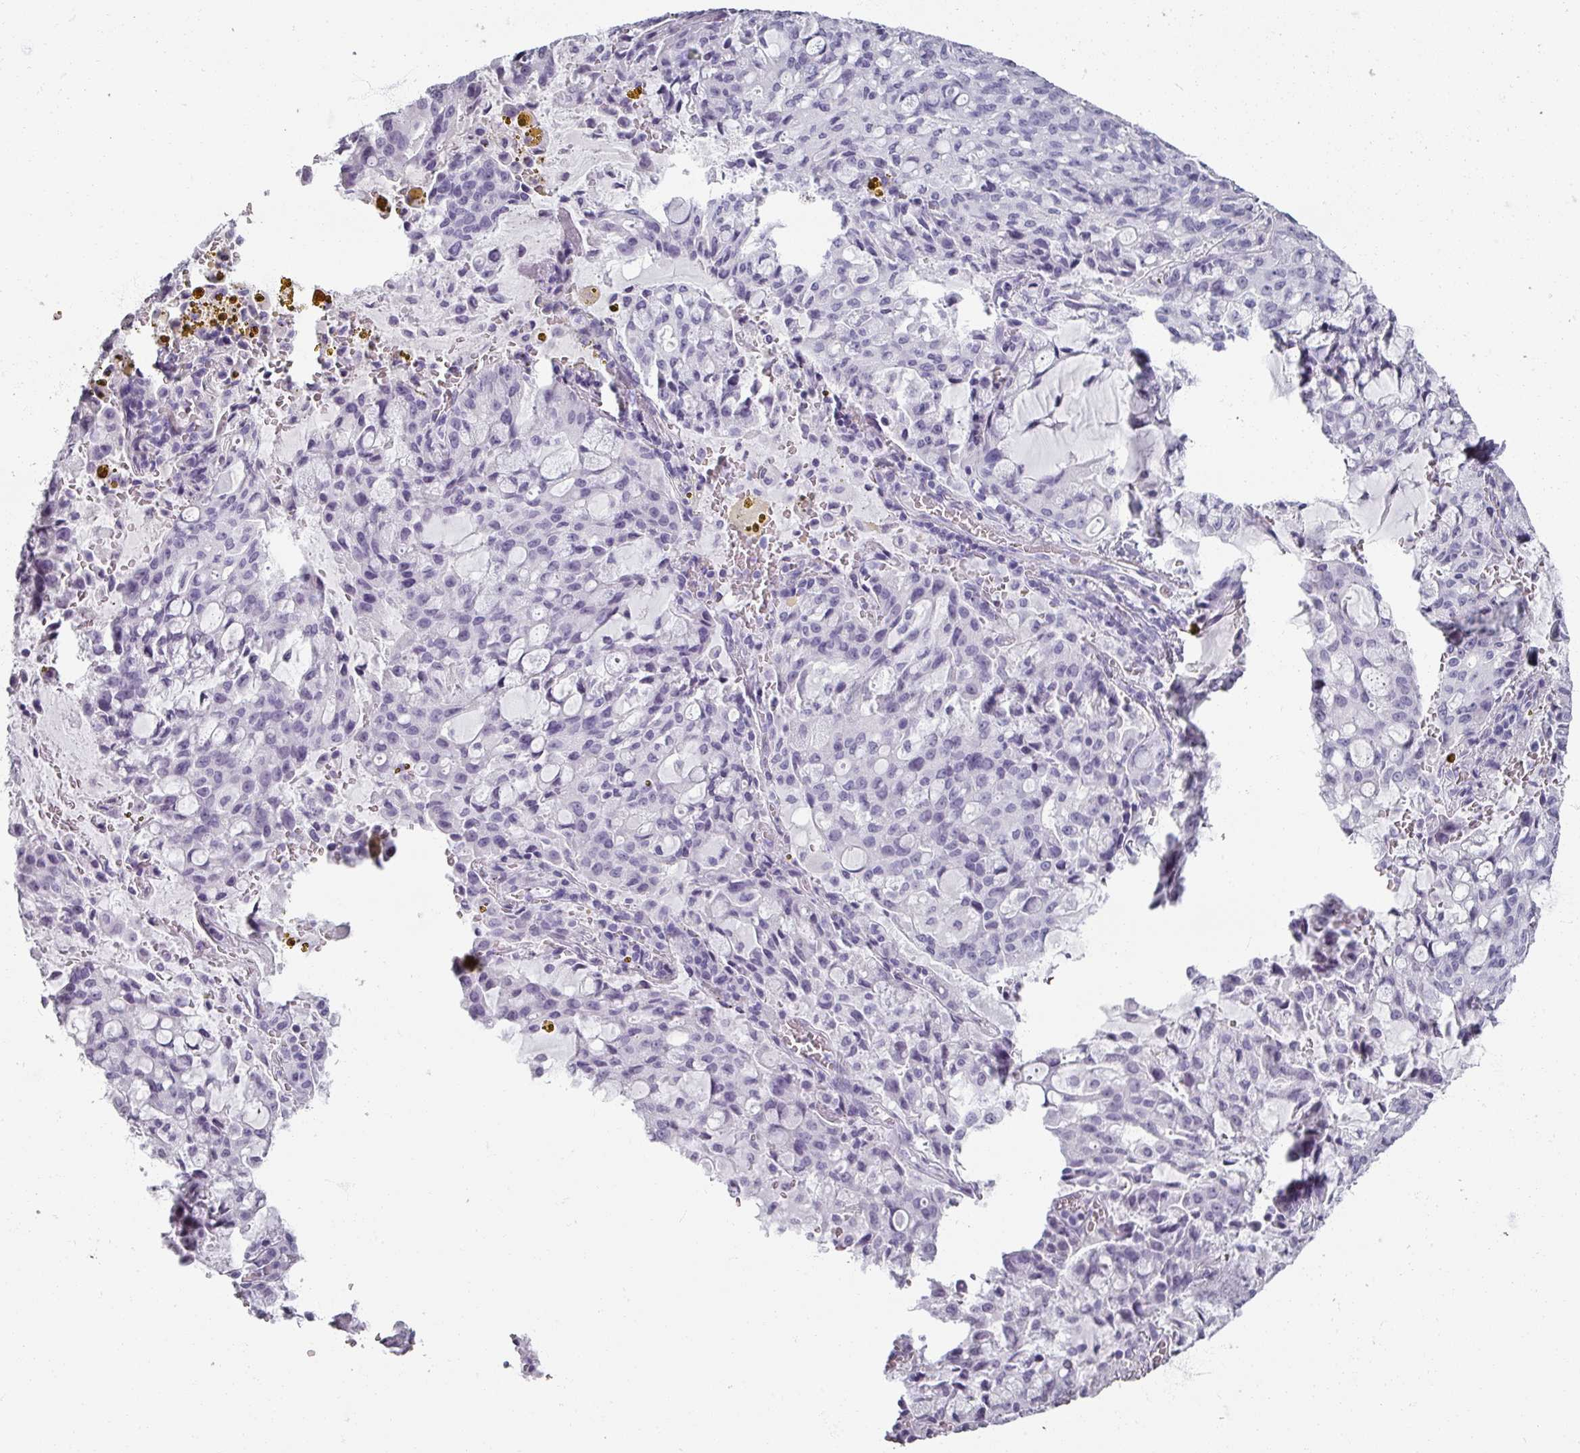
{"staining": {"intensity": "negative", "quantity": "none", "location": "none"}, "tissue": "lung cancer", "cell_type": "Tumor cells", "image_type": "cancer", "snomed": [{"axis": "morphology", "description": "Adenocarcinoma, NOS"}, {"axis": "topography", "description": "Lung"}], "caption": "IHC of lung cancer (adenocarcinoma) shows no staining in tumor cells.", "gene": "REG3G", "patient": {"sex": "female", "age": 44}}